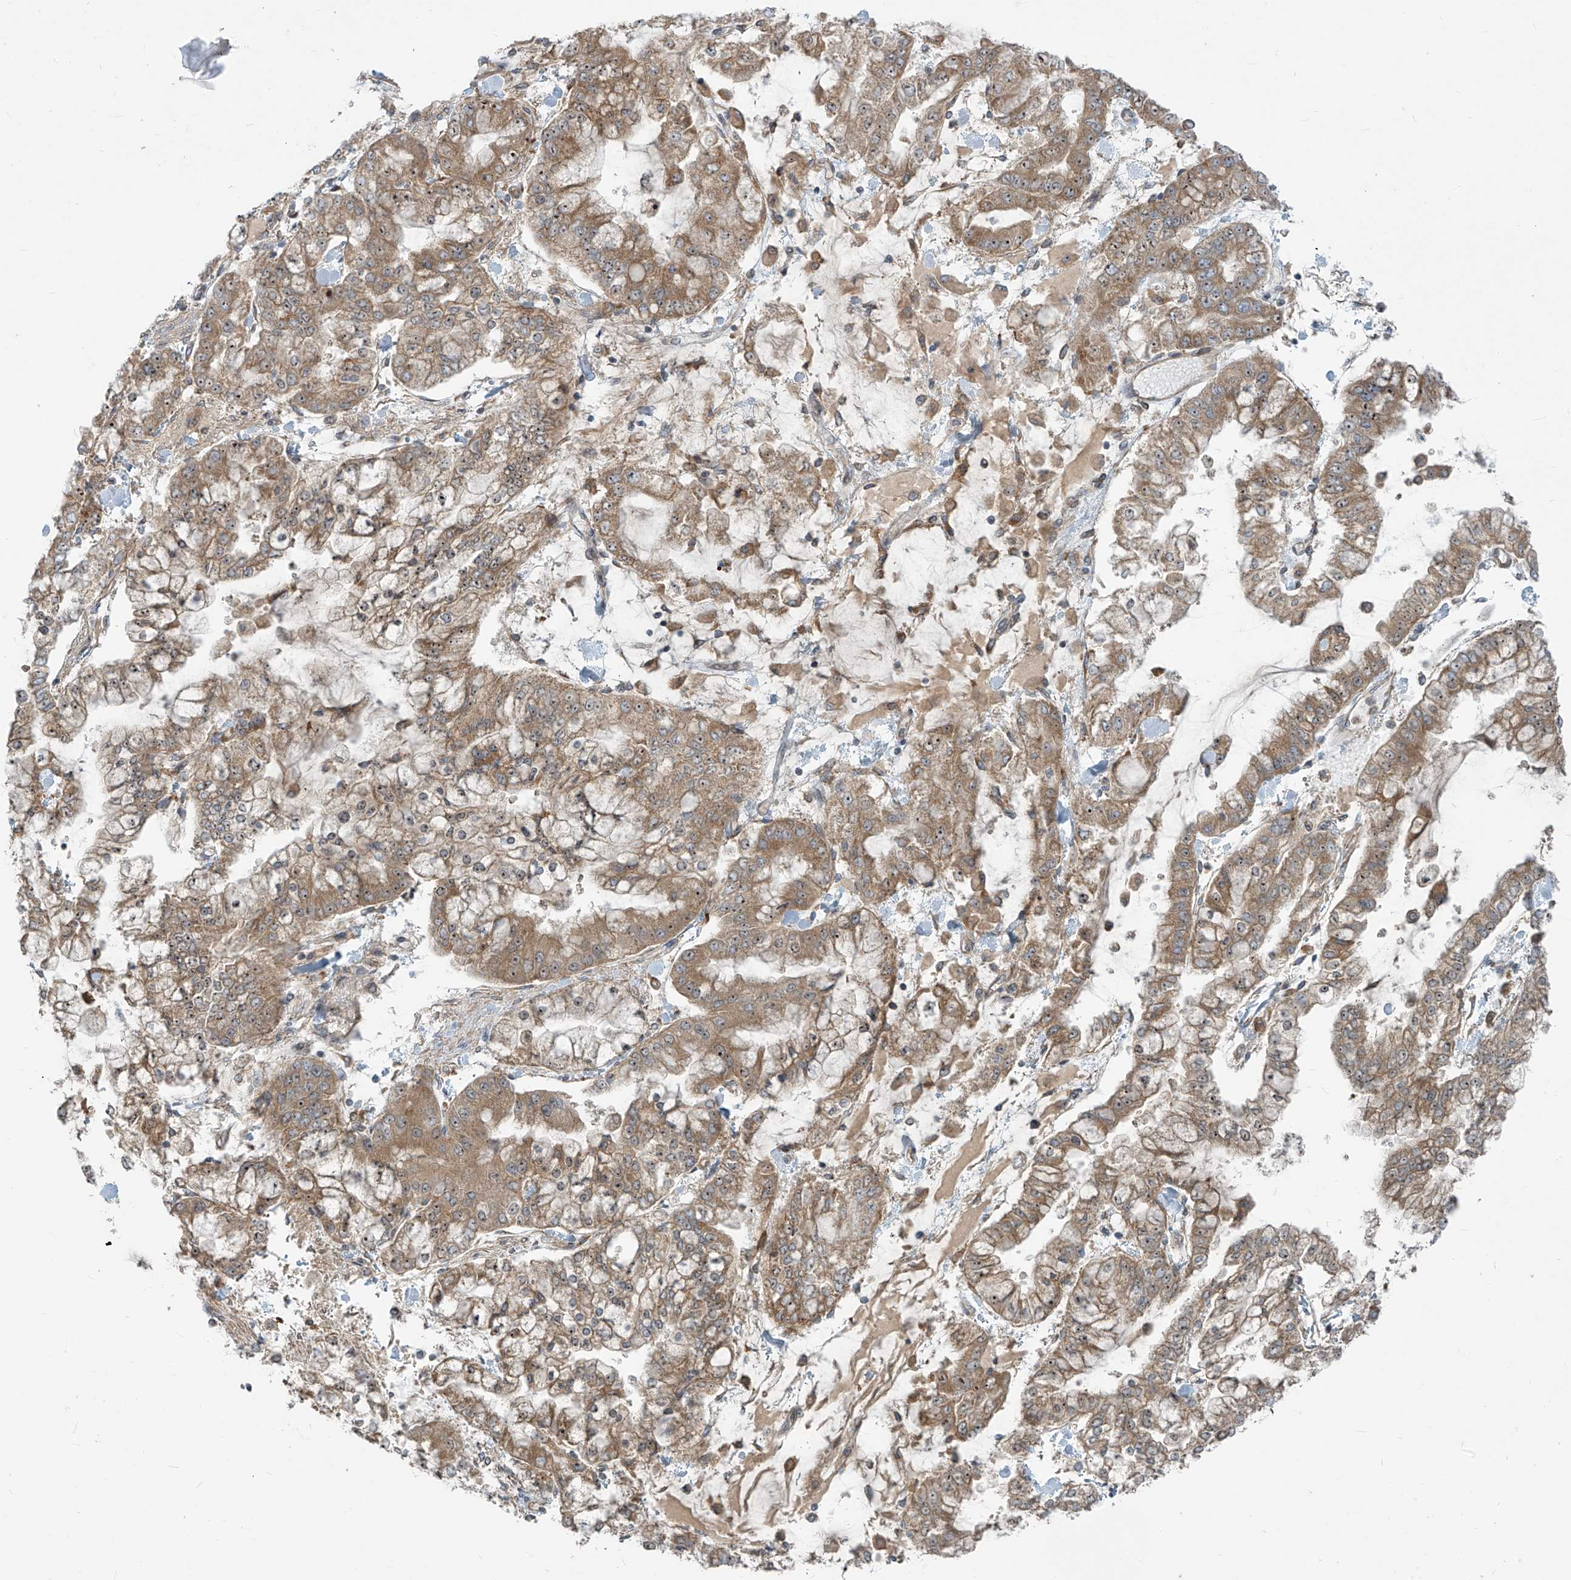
{"staining": {"intensity": "moderate", "quantity": ">75%", "location": "cytoplasmic/membranous"}, "tissue": "stomach cancer", "cell_type": "Tumor cells", "image_type": "cancer", "snomed": [{"axis": "morphology", "description": "Normal tissue, NOS"}, {"axis": "morphology", "description": "Adenocarcinoma, NOS"}, {"axis": "topography", "description": "Stomach, upper"}, {"axis": "topography", "description": "Stomach"}], "caption": "Stomach cancer stained with IHC exhibits moderate cytoplasmic/membranous positivity in about >75% of tumor cells.", "gene": "KATNIP", "patient": {"sex": "male", "age": 76}}